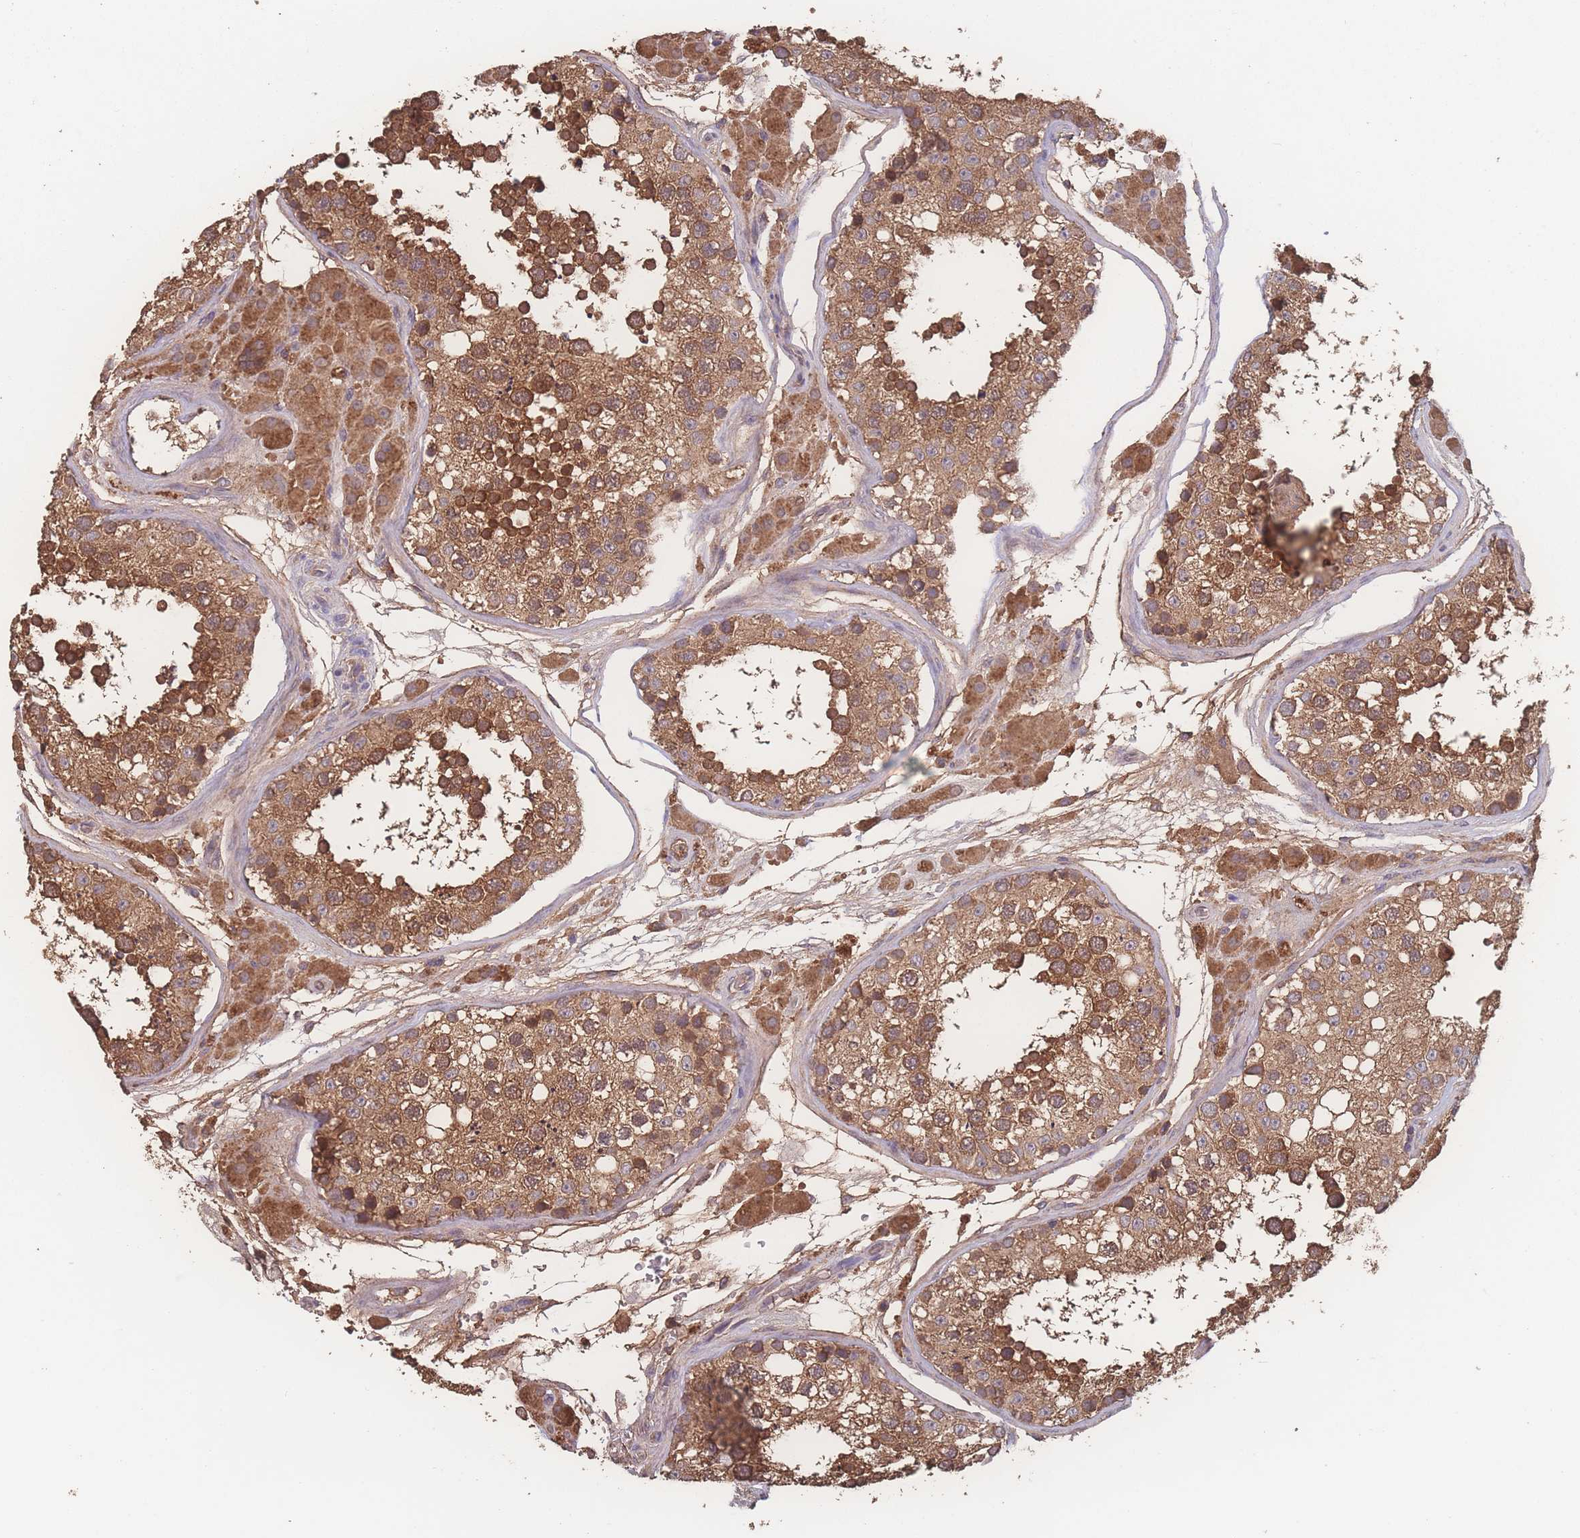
{"staining": {"intensity": "strong", "quantity": ">75%", "location": "cytoplasmic/membranous"}, "tissue": "testis", "cell_type": "Cells in seminiferous ducts", "image_type": "normal", "snomed": [{"axis": "morphology", "description": "Normal tissue, NOS"}, {"axis": "topography", "description": "Testis"}], "caption": "The histopathology image exhibits immunohistochemical staining of unremarkable testis. There is strong cytoplasmic/membranous expression is present in approximately >75% of cells in seminiferous ducts. (DAB IHC, brown staining for protein, blue staining for nuclei).", "gene": "ATXN10", "patient": {"sex": "male", "age": 26}}